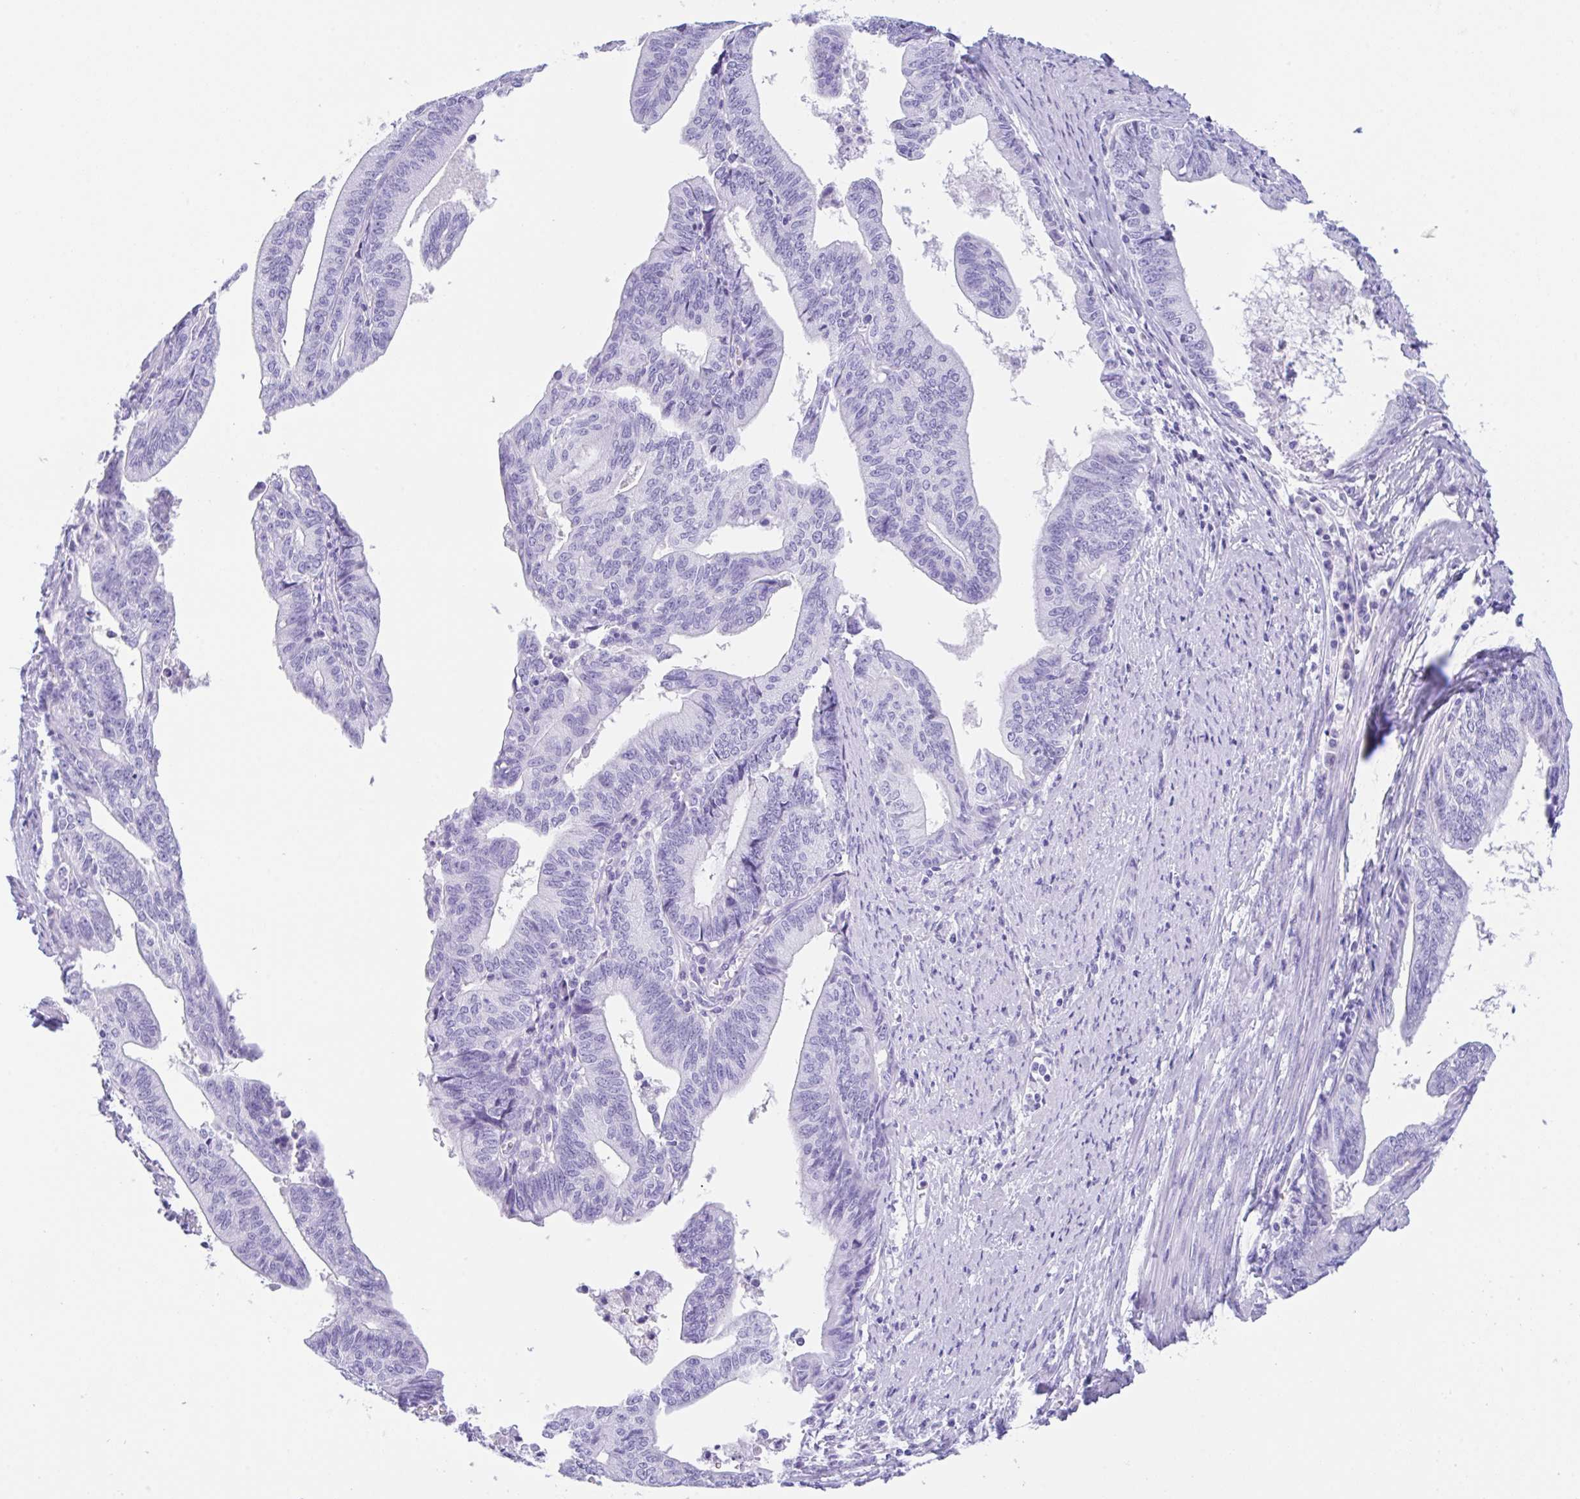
{"staining": {"intensity": "negative", "quantity": "none", "location": "none"}, "tissue": "endometrial cancer", "cell_type": "Tumor cells", "image_type": "cancer", "snomed": [{"axis": "morphology", "description": "Adenocarcinoma, NOS"}, {"axis": "topography", "description": "Endometrium"}], "caption": "There is no significant staining in tumor cells of endometrial cancer (adenocarcinoma).", "gene": "CPA1", "patient": {"sex": "female", "age": 65}}